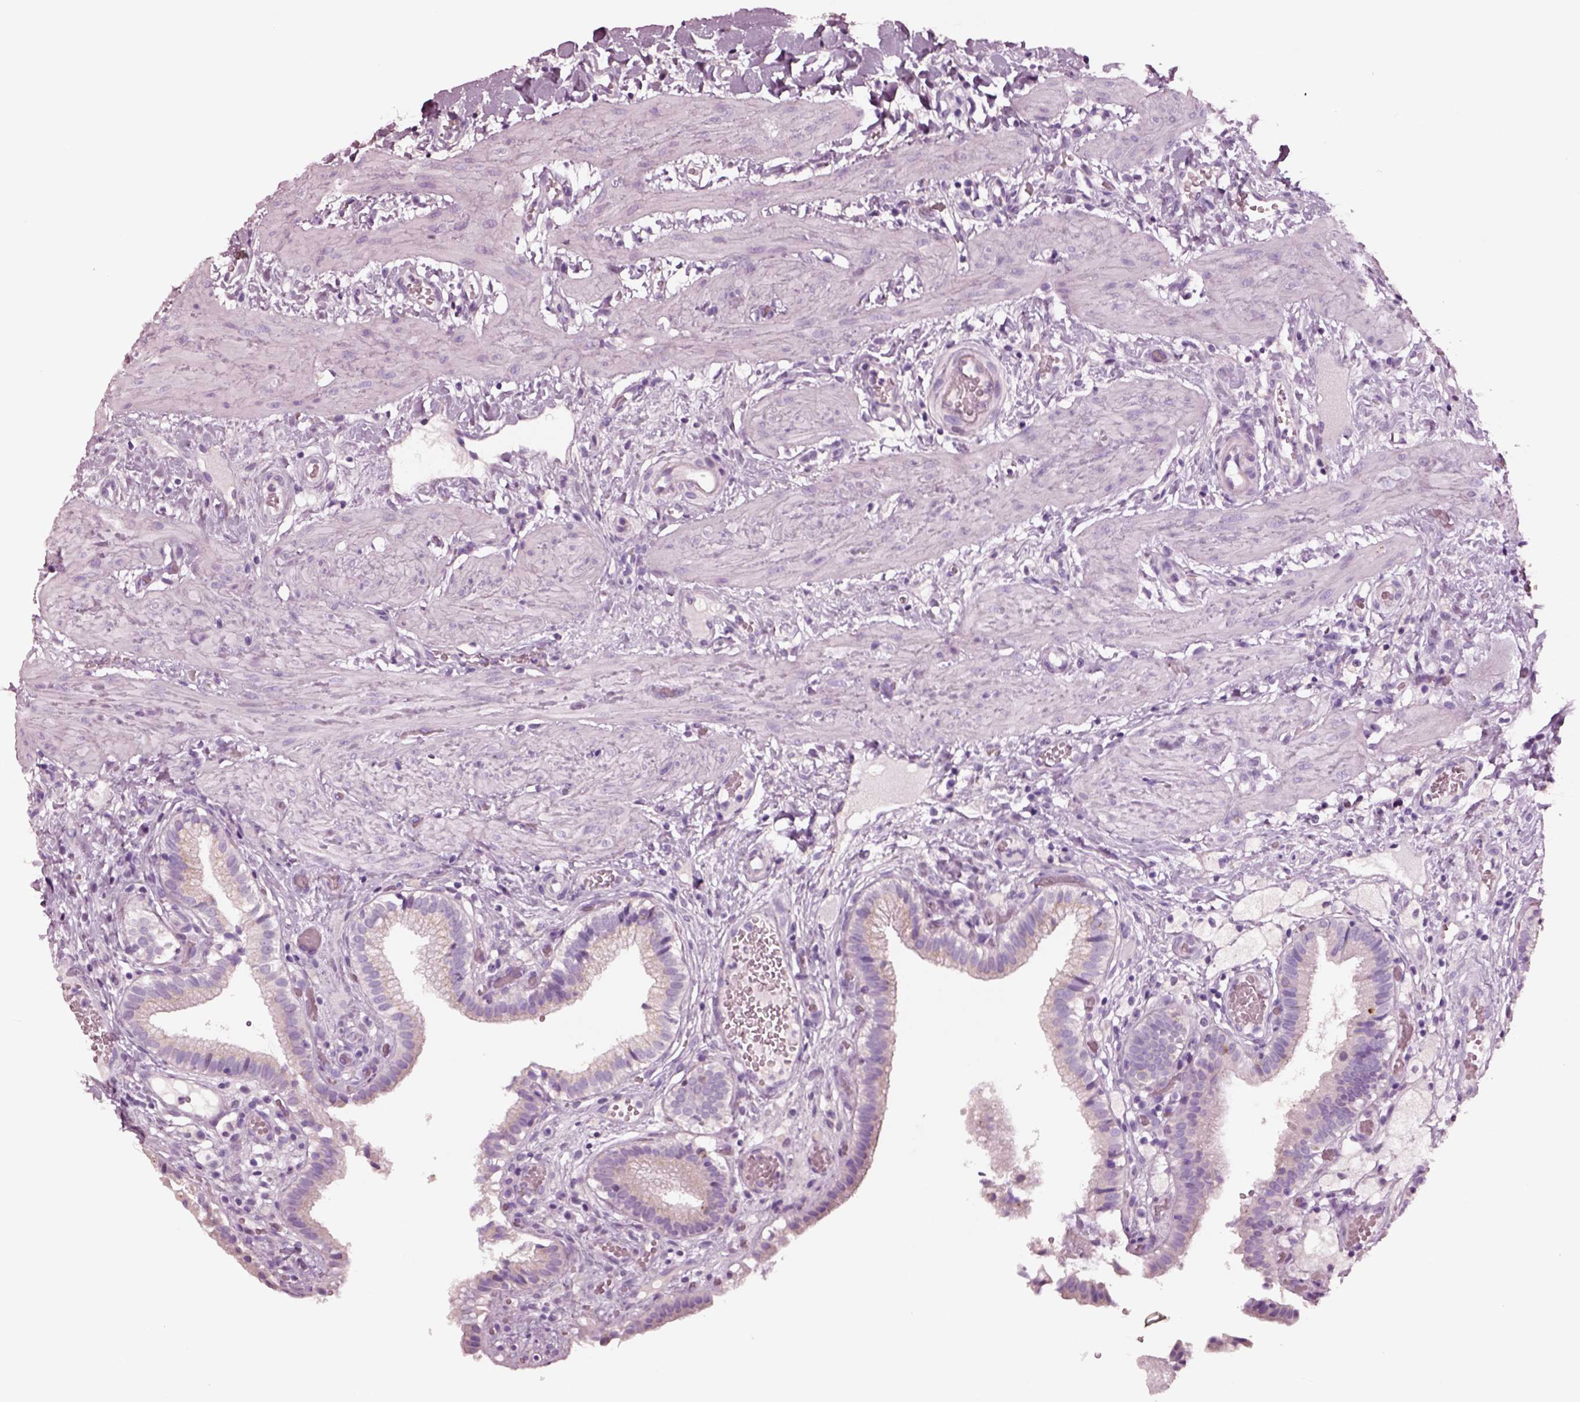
{"staining": {"intensity": "negative", "quantity": "none", "location": "none"}, "tissue": "gallbladder", "cell_type": "Glandular cells", "image_type": "normal", "snomed": [{"axis": "morphology", "description": "Normal tissue, NOS"}, {"axis": "topography", "description": "Gallbladder"}], "caption": "The histopathology image demonstrates no significant positivity in glandular cells of gallbladder. (Stains: DAB IHC with hematoxylin counter stain, Microscopy: brightfield microscopy at high magnification).", "gene": "NMRK2", "patient": {"sex": "female", "age": 24}}